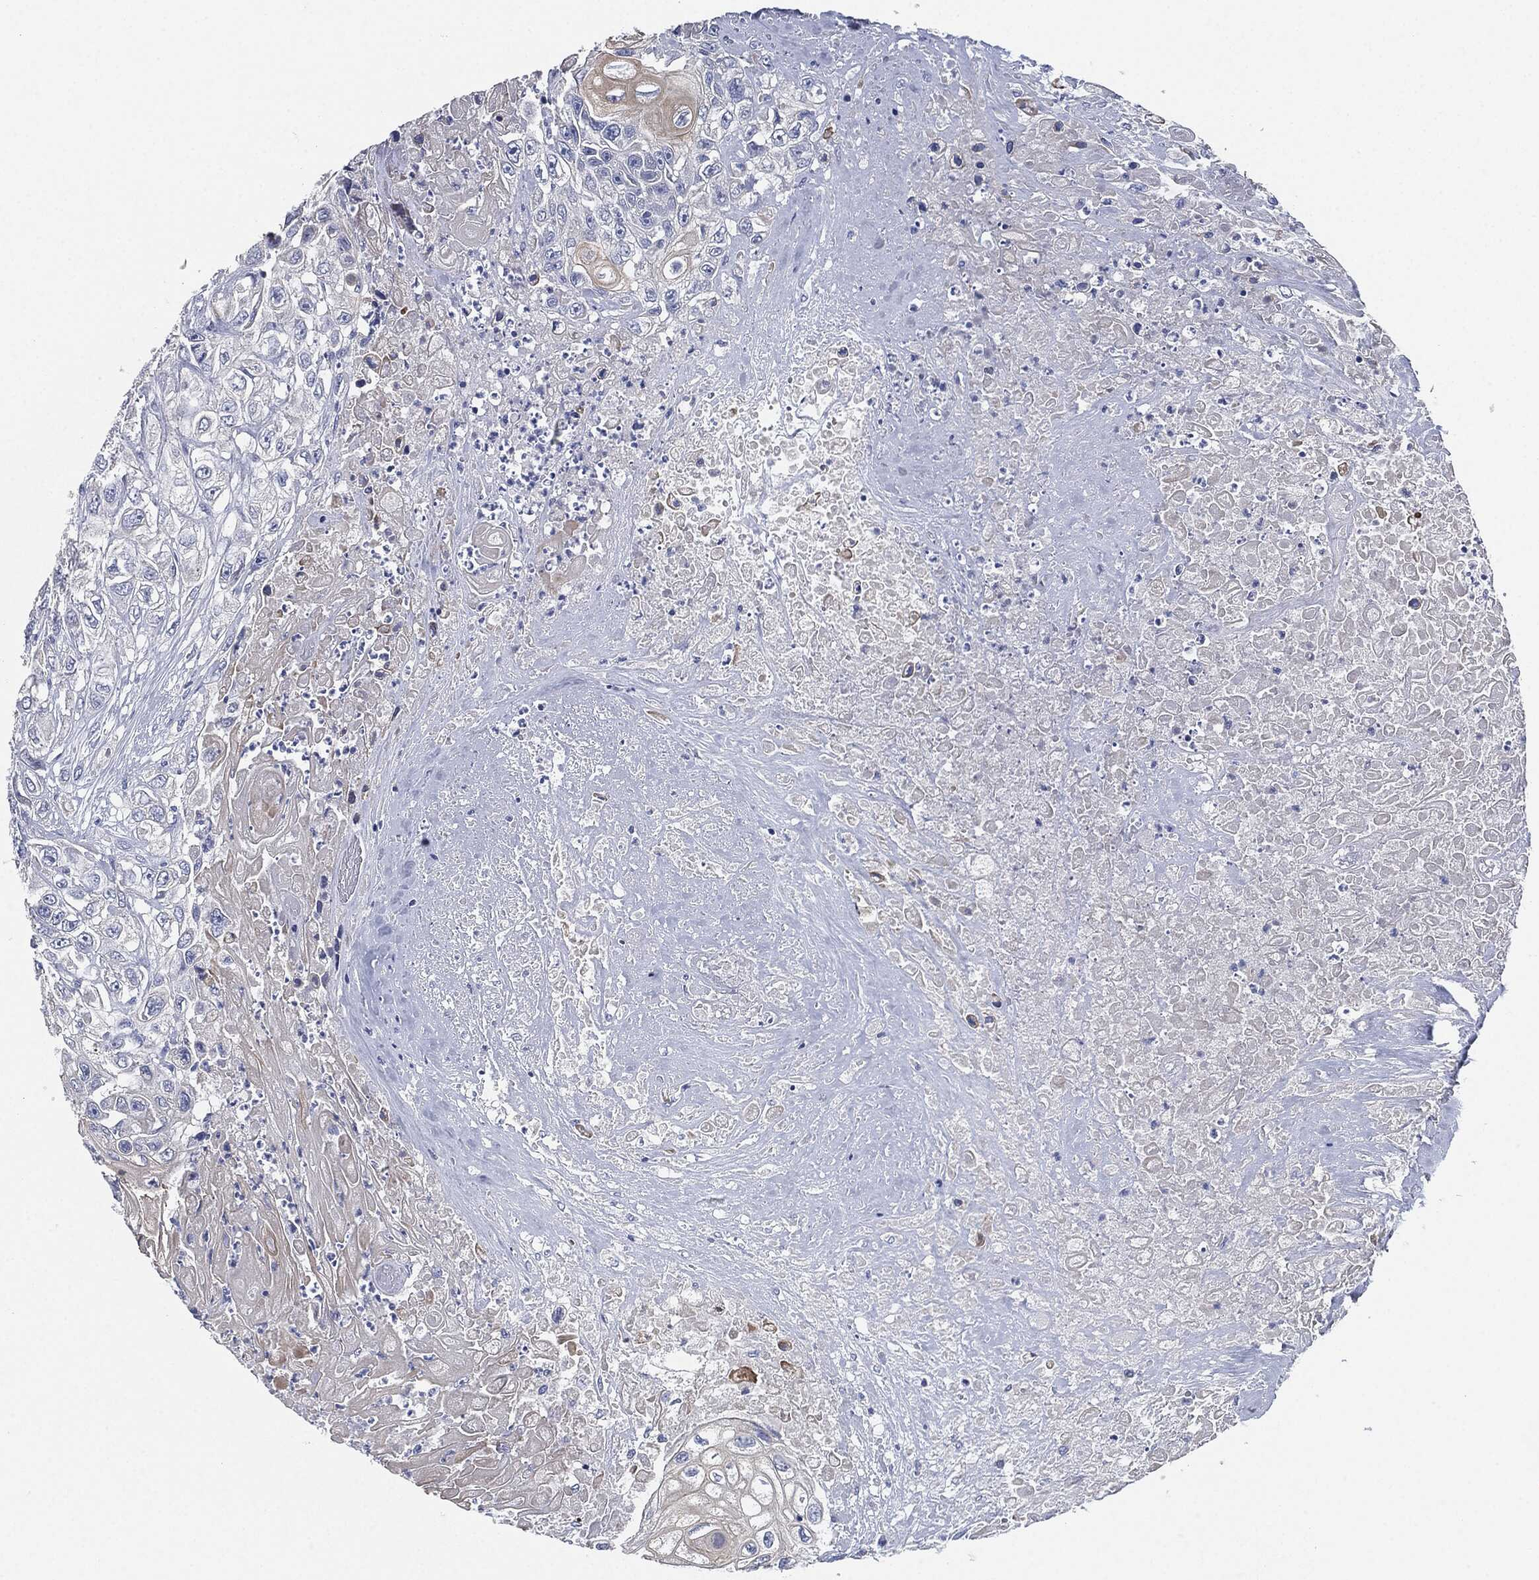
{"staining": {"intensity": "negative", "quantity": "none", "location": "none"}, "tissue": "urothelial cancer", "cell_type": "Tumor cells", "image_type": "cancer", "snomed": [{"axis": "morphology", "description": "Urothelial carcinoma, High grade"}, {"axis": "topography", "description": "Urinary bladder"}], "caption": "High magnification brightfield microscopy of urothelial cancer stained with DAB (3,3'-diaminobenzidine) (brown) and counterstained with hematoxylin (blue): tumor cells show no significant expression.", "gene": "SHROOM2", "patient": {"sex": "female", "age": 56}}